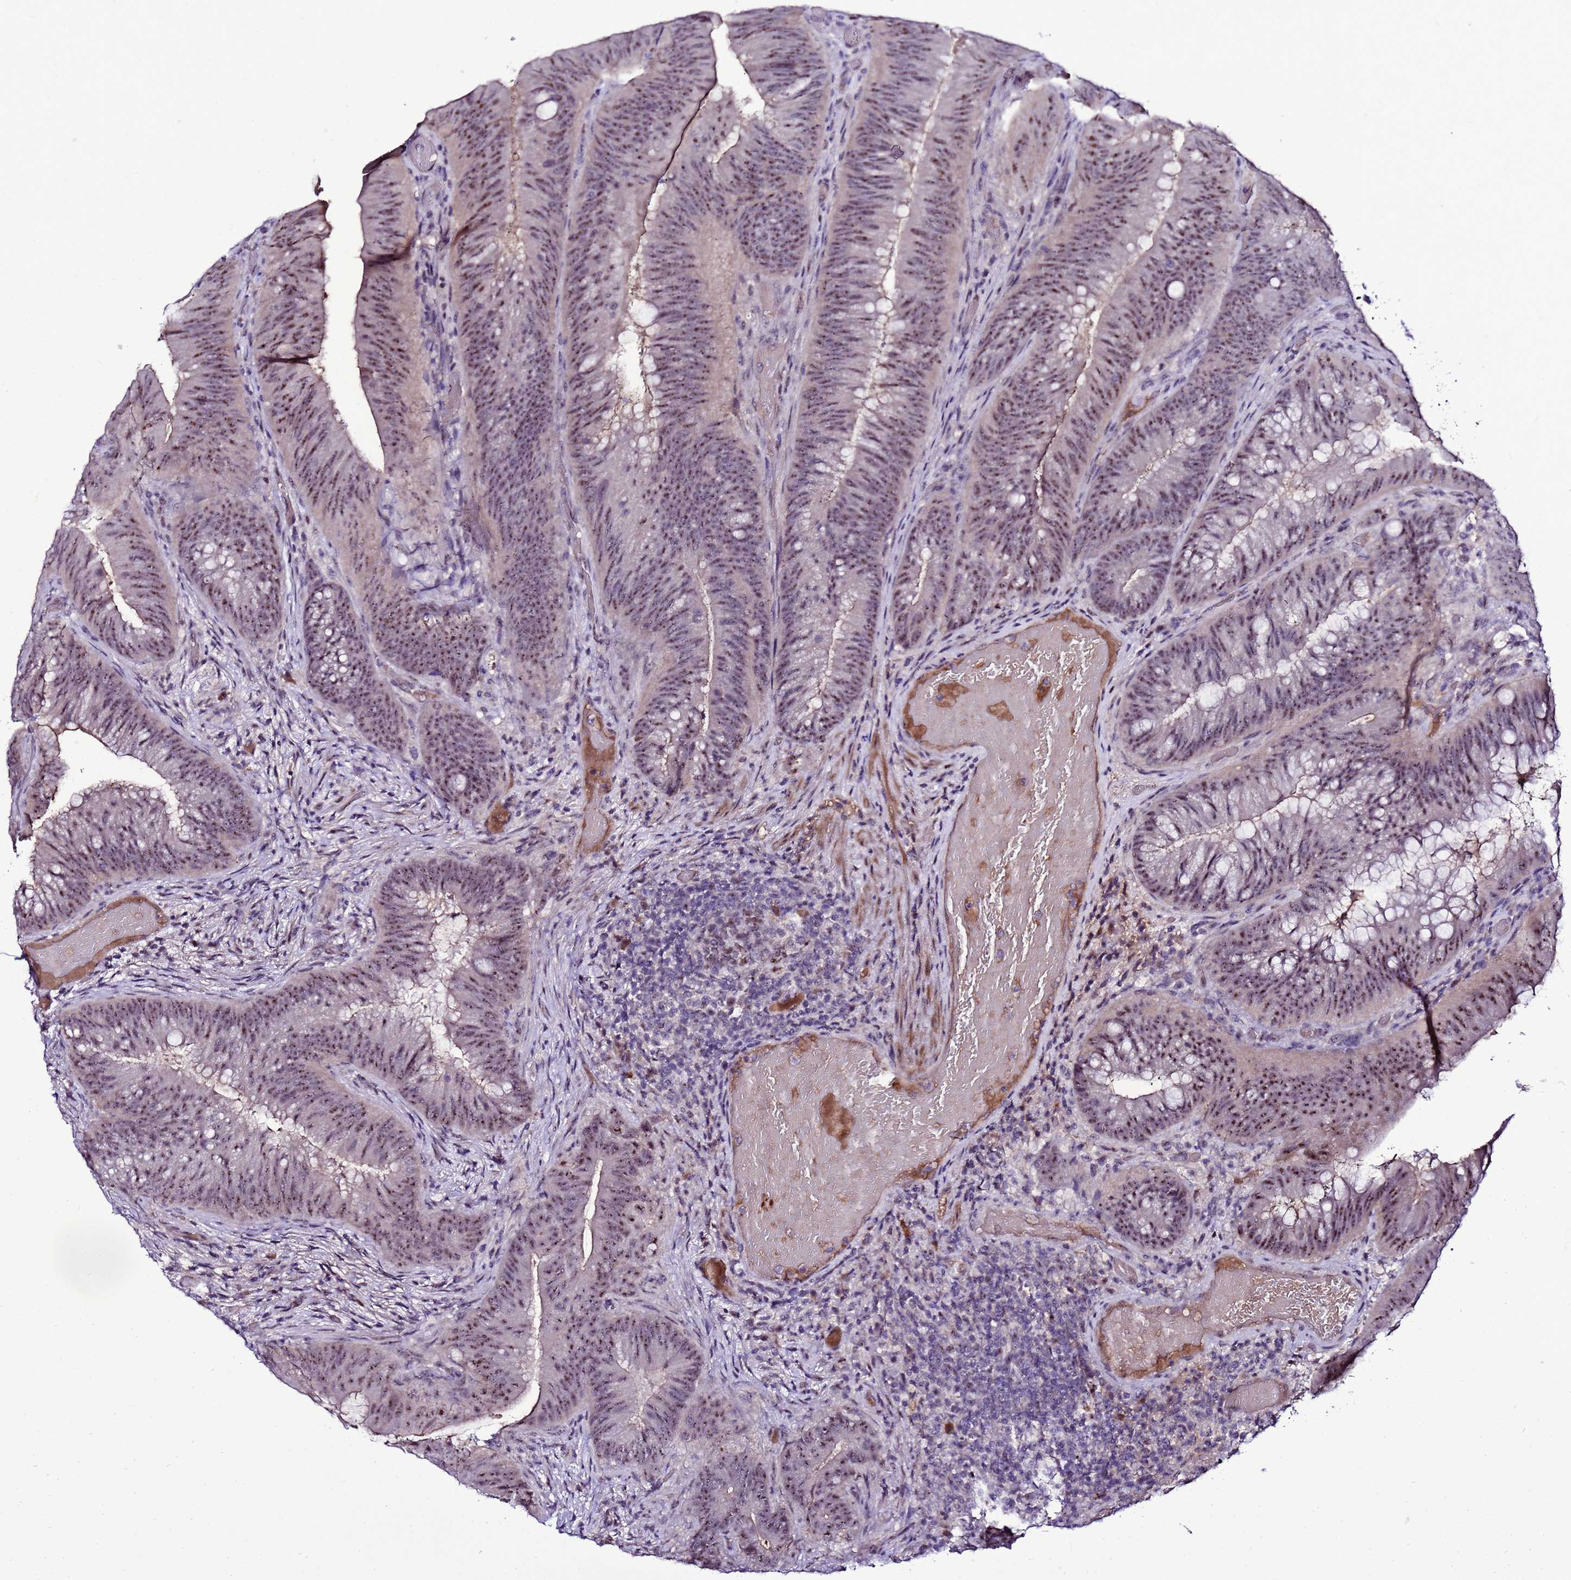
{"staining": {"intensity": "moderate", "quantity": ">75%", "location": "nuclear"}, "tissue": "colorectal cancer", "cell_type": "Tumor cells", "image_type": "cancer", "snomed": [{"axis": "morphology", "description": "Adenocarcinoma, NOS"}, {"axis": "topography", "description": "Colon"}], "caption": "This is an image of immunohistochemistry (IHC) staining of colorectal cancer (adenocarcinoma), which shows moderate staining in the nuclear of tumor cells.", "gene": "C19orf47", "patient": {"sex": "female", "age": 43}}